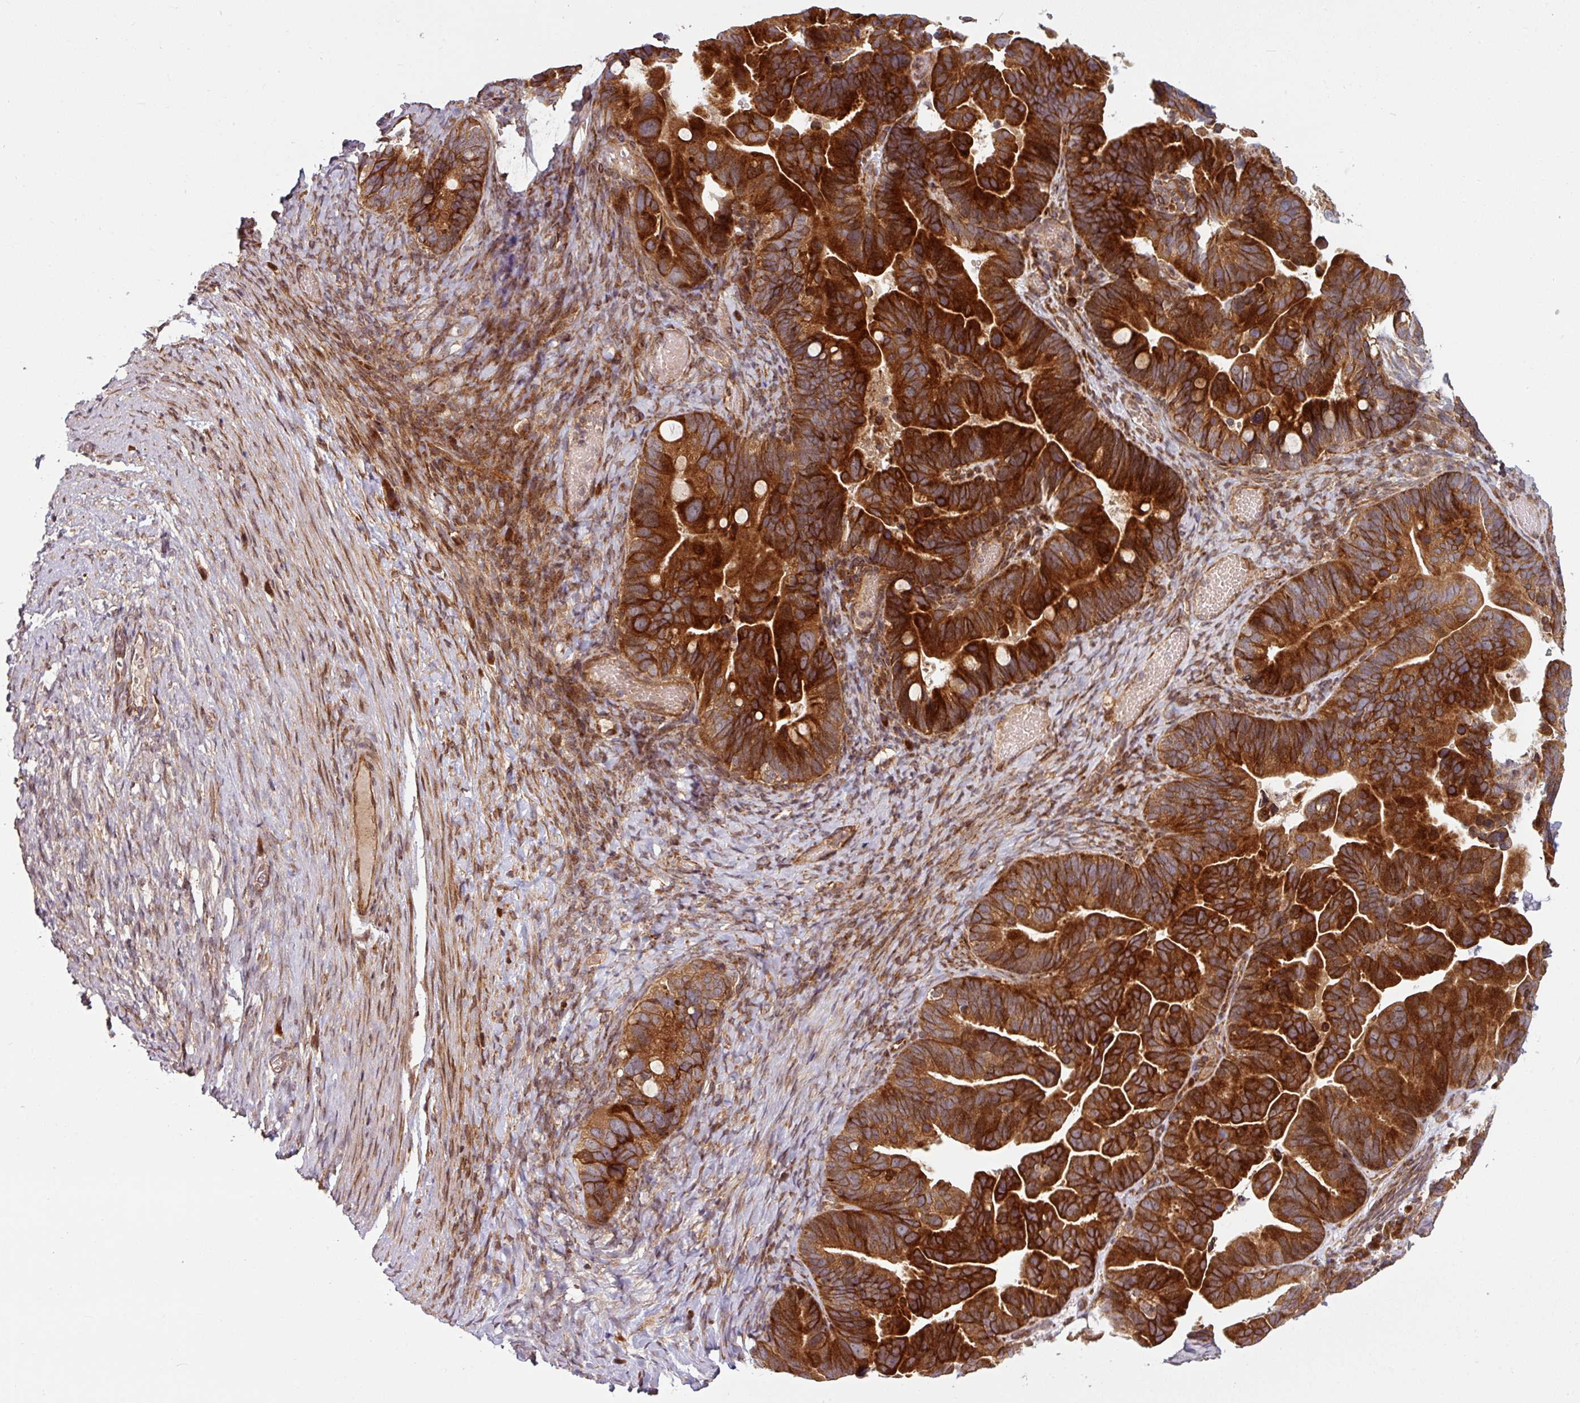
{"staining": {"intensity": "strong", "quantity": ">75%", "location": "cytoplasmic/membranous"}, "tissue": "ovarian cancer", "cell_type": "Tumor cells", "image_type": "cancer", "snomed": [{"axis": "morphology", "description": "Cystadenocarcinoma, serous, NOS"}, {"axis": "topography", "description": "Ovary"}], "caption": "Protein expression analysis of serous cystadenocarcinoma (ovarian) shows strong cytoplasmic/membranous positivity in about >75% of tumor cells.", "gene": "RAB5A", "patient": {"sex": "female", "age": 56}}